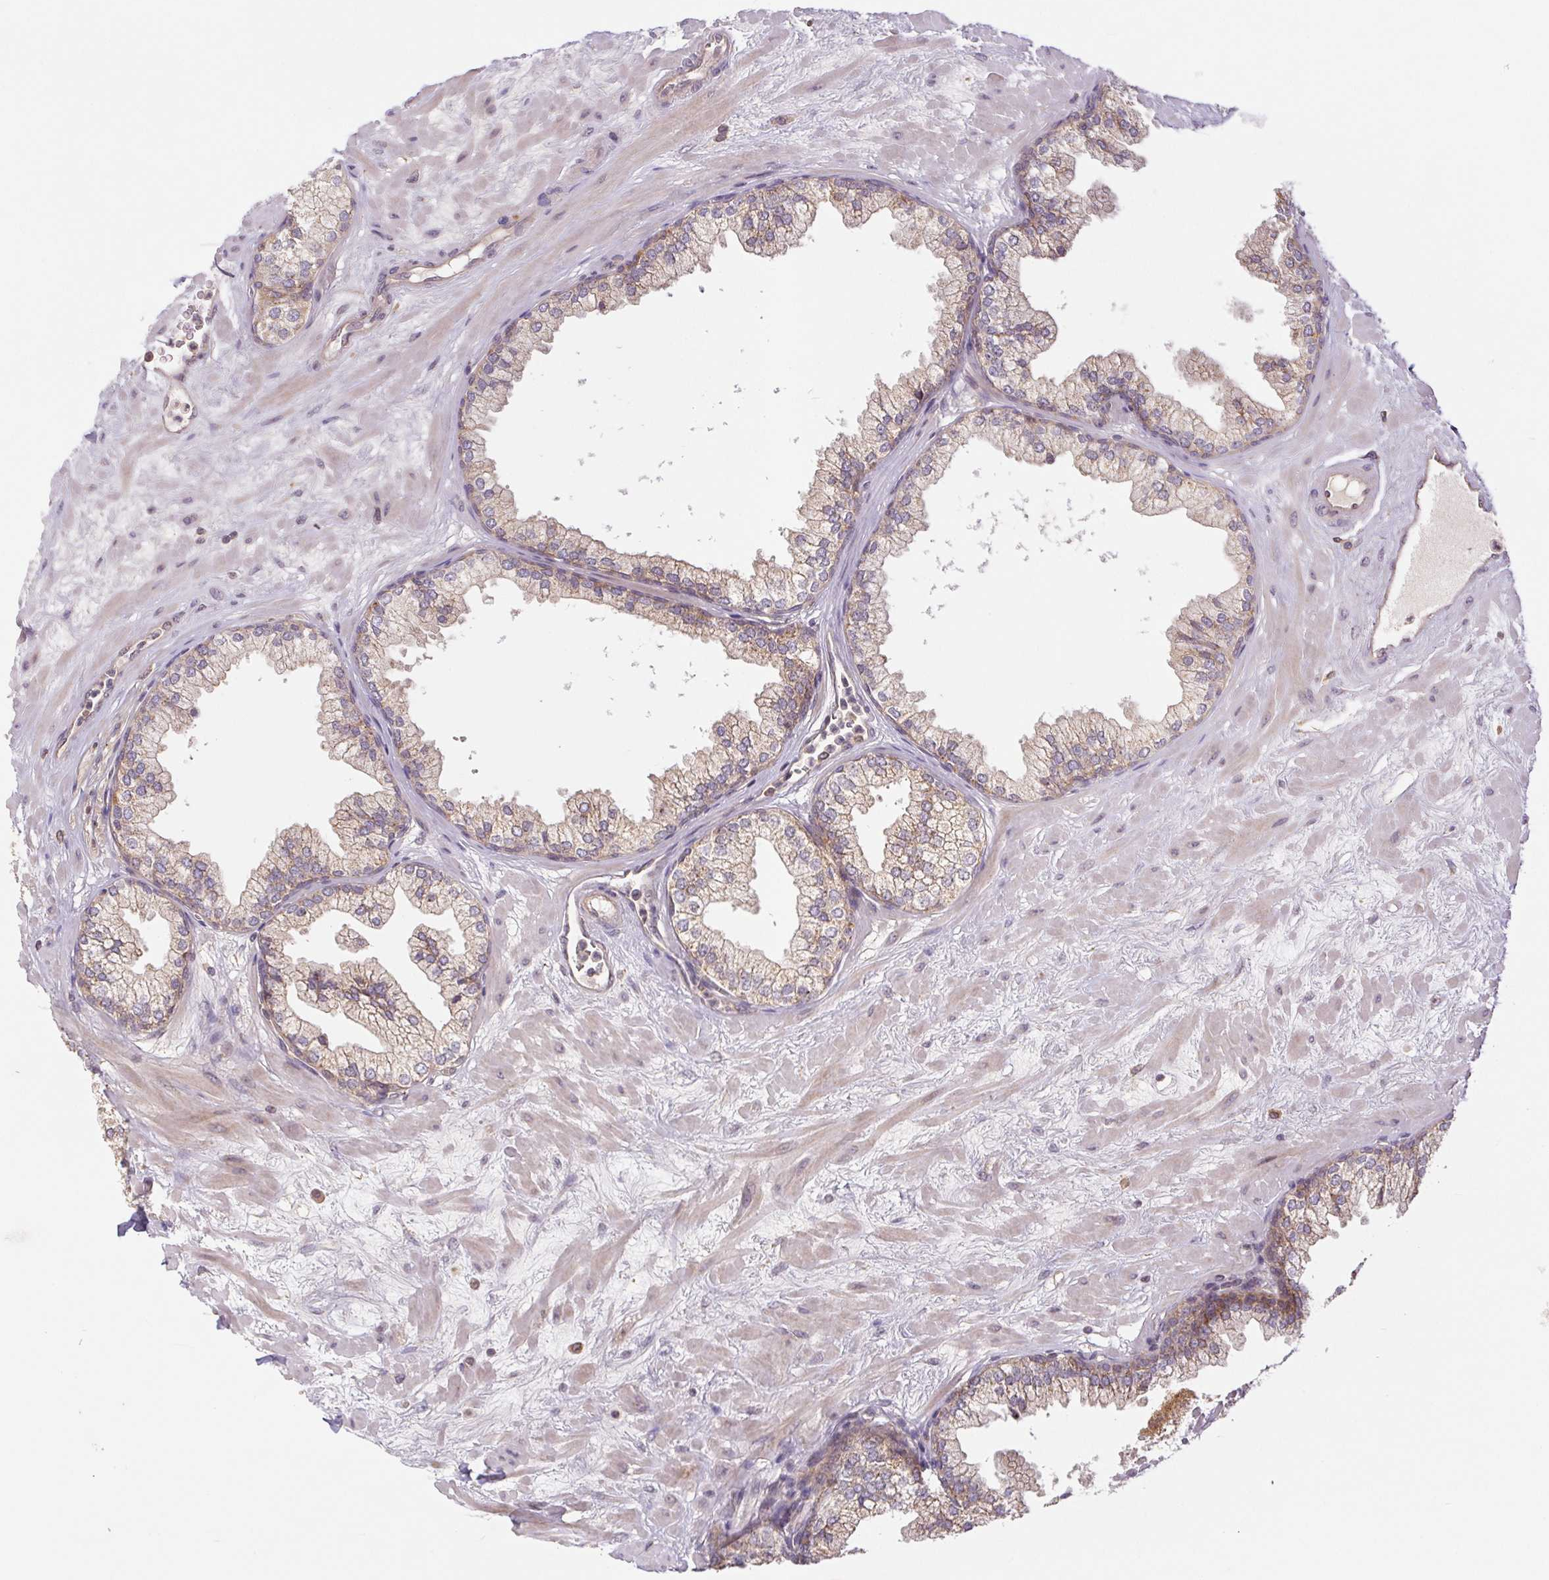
{"staining": {"intensity": "weak", "quantity": ">75%", "location": "cytoplasmic/membranous"}, "tissue": "prostate", "cell_type": "Glandular cells", "image_type": "normal", "snomed": [{"axis": "morphology", "description": "Normal tissue, NOS"}, {"axis": "topography", "description": "Prostate"}, {"axis": "topography", "description": "Peripheral nerve tissue"}], "caption": "Prostate stained with IHC reveals weak cytoplasmic/membranous staining in about >75% of glandular cells.", "gene": "MTHFD1L", "patient": {"sex": "male", "age": 61}}